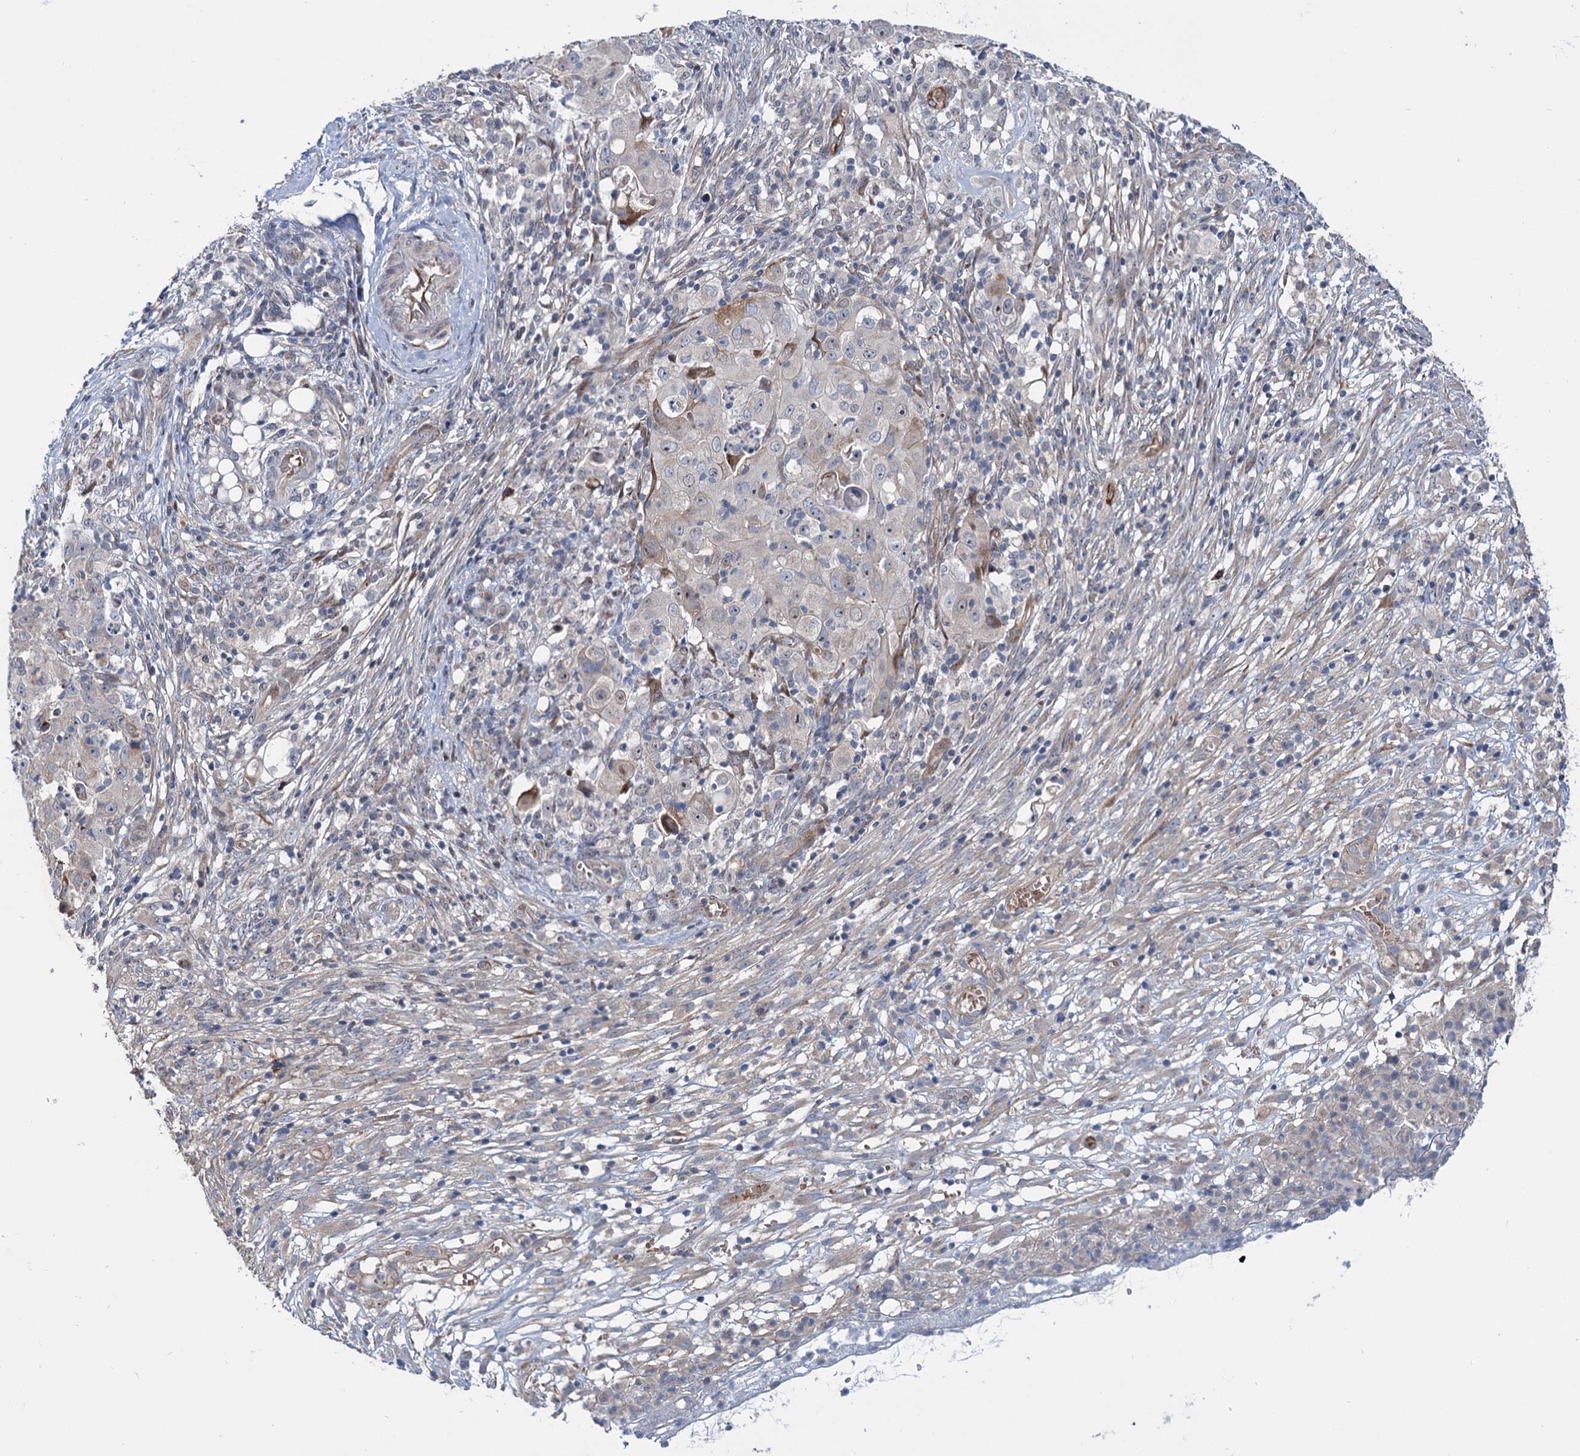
{"staining": {"intensity": "negative", "quantity": "none", "location": "none"}, "tissue": "ovarian cancer", "cell_type": "Tumor cells", "image_type": "cancer", "snomed": [{"axis": "morphology", "description": "Carcinoma, endometroid"}, {"axis": "topography", "description": "Ovary"}], "caption": "The photomicrograph displays no staining of tumor cells in endometroid carcinoma (ovarian). The staining is performed using DAB brown chromogen with nuclei counter-stained in using hematoxylin.", "gene": "PTDSS2", "patient": {"sex": "female", "age": 42}}